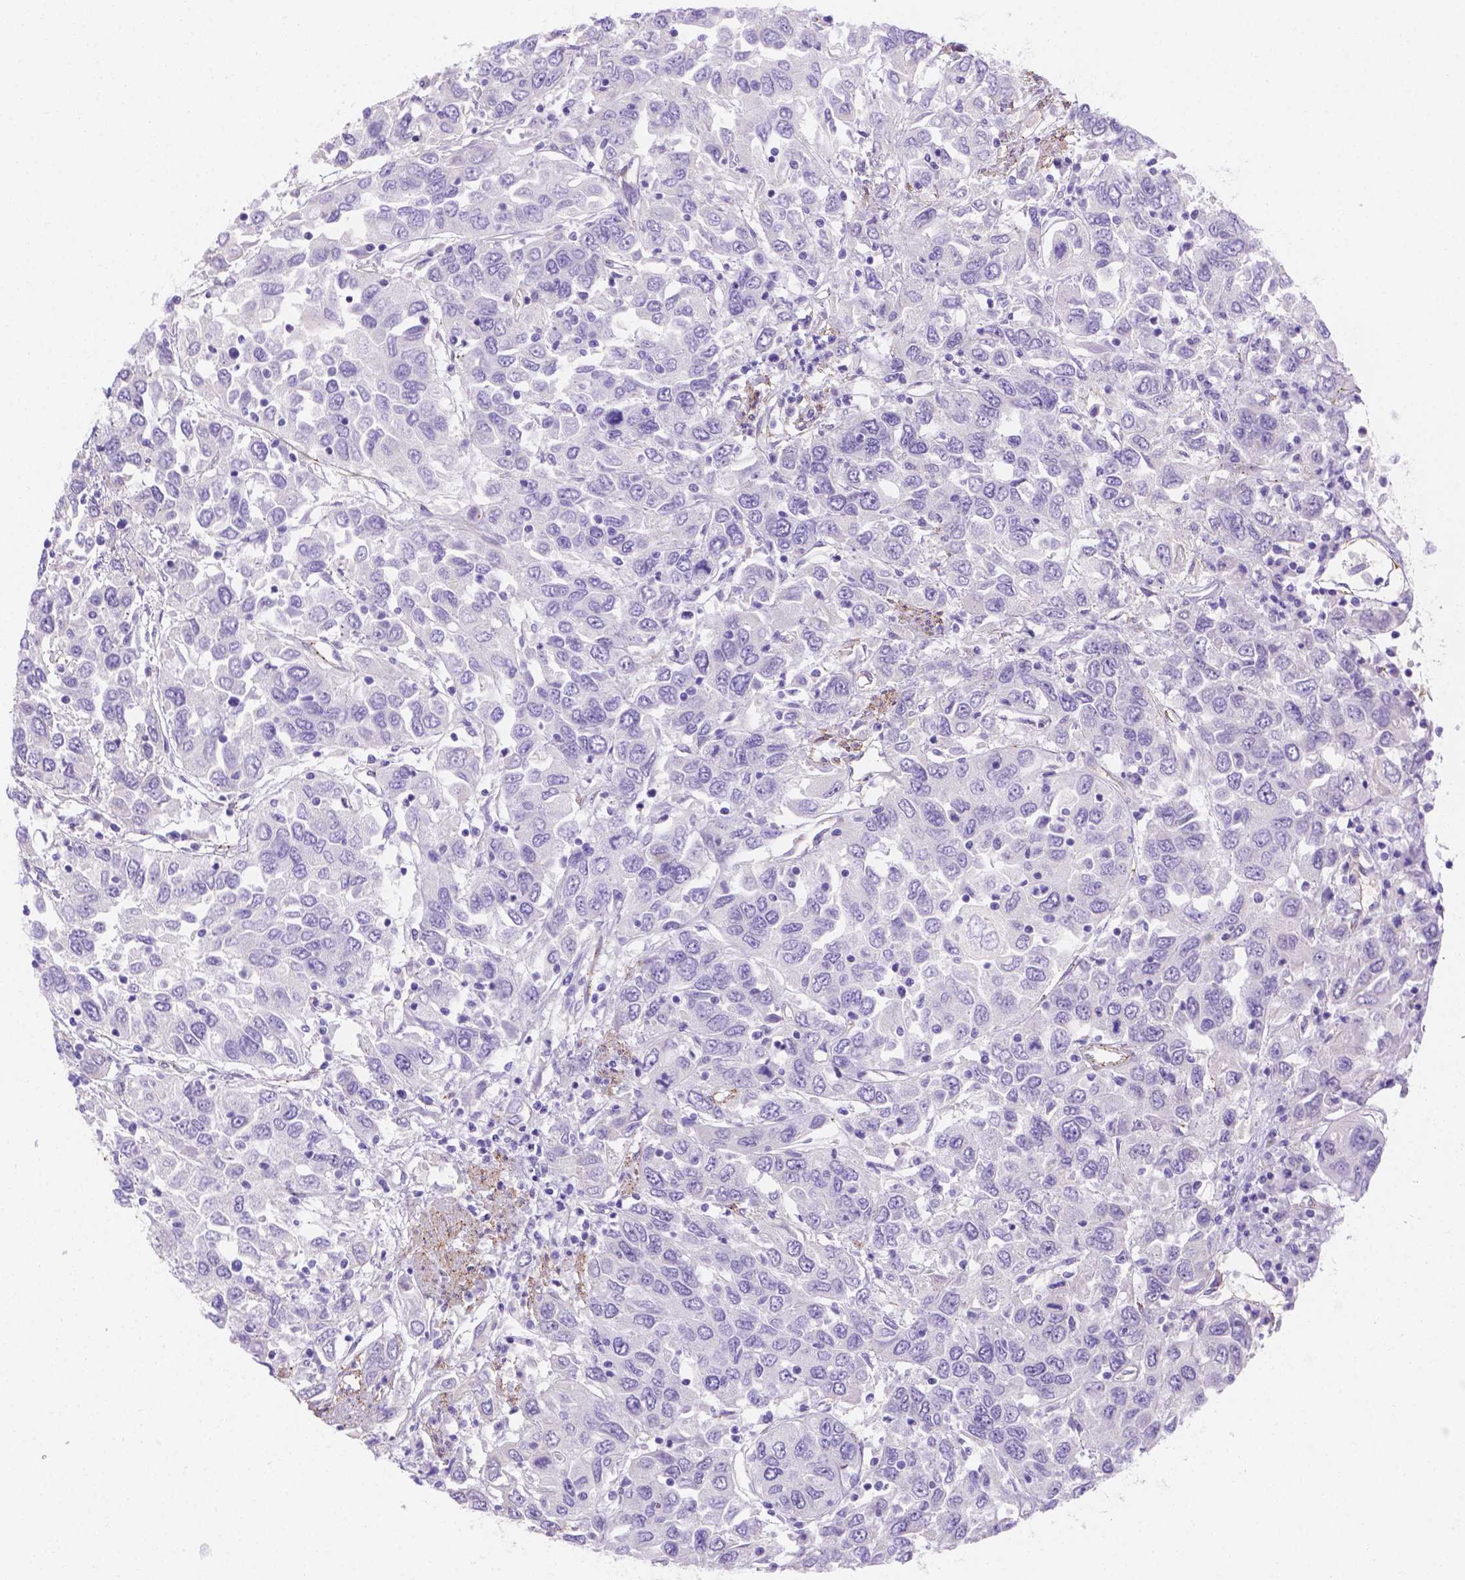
{"staining": {"intensity": "negative", "quantity": "none", "location": "none"}, "tissue": "urothelial cancer", "cell_type": "Tumor cells", "image_type": "cancer", "snomed": [{"axis": "morphology", "description": "Urothelial carcinoma, High grade"}, {"axis": "topography", "description": "Urinary bladder"}], "caption": "There is no significant staining in tumor cells of urothelial carcinoma (high-grade).", "gene": "SLC40A1", "patient": {"sex": "male", "age": 76}}